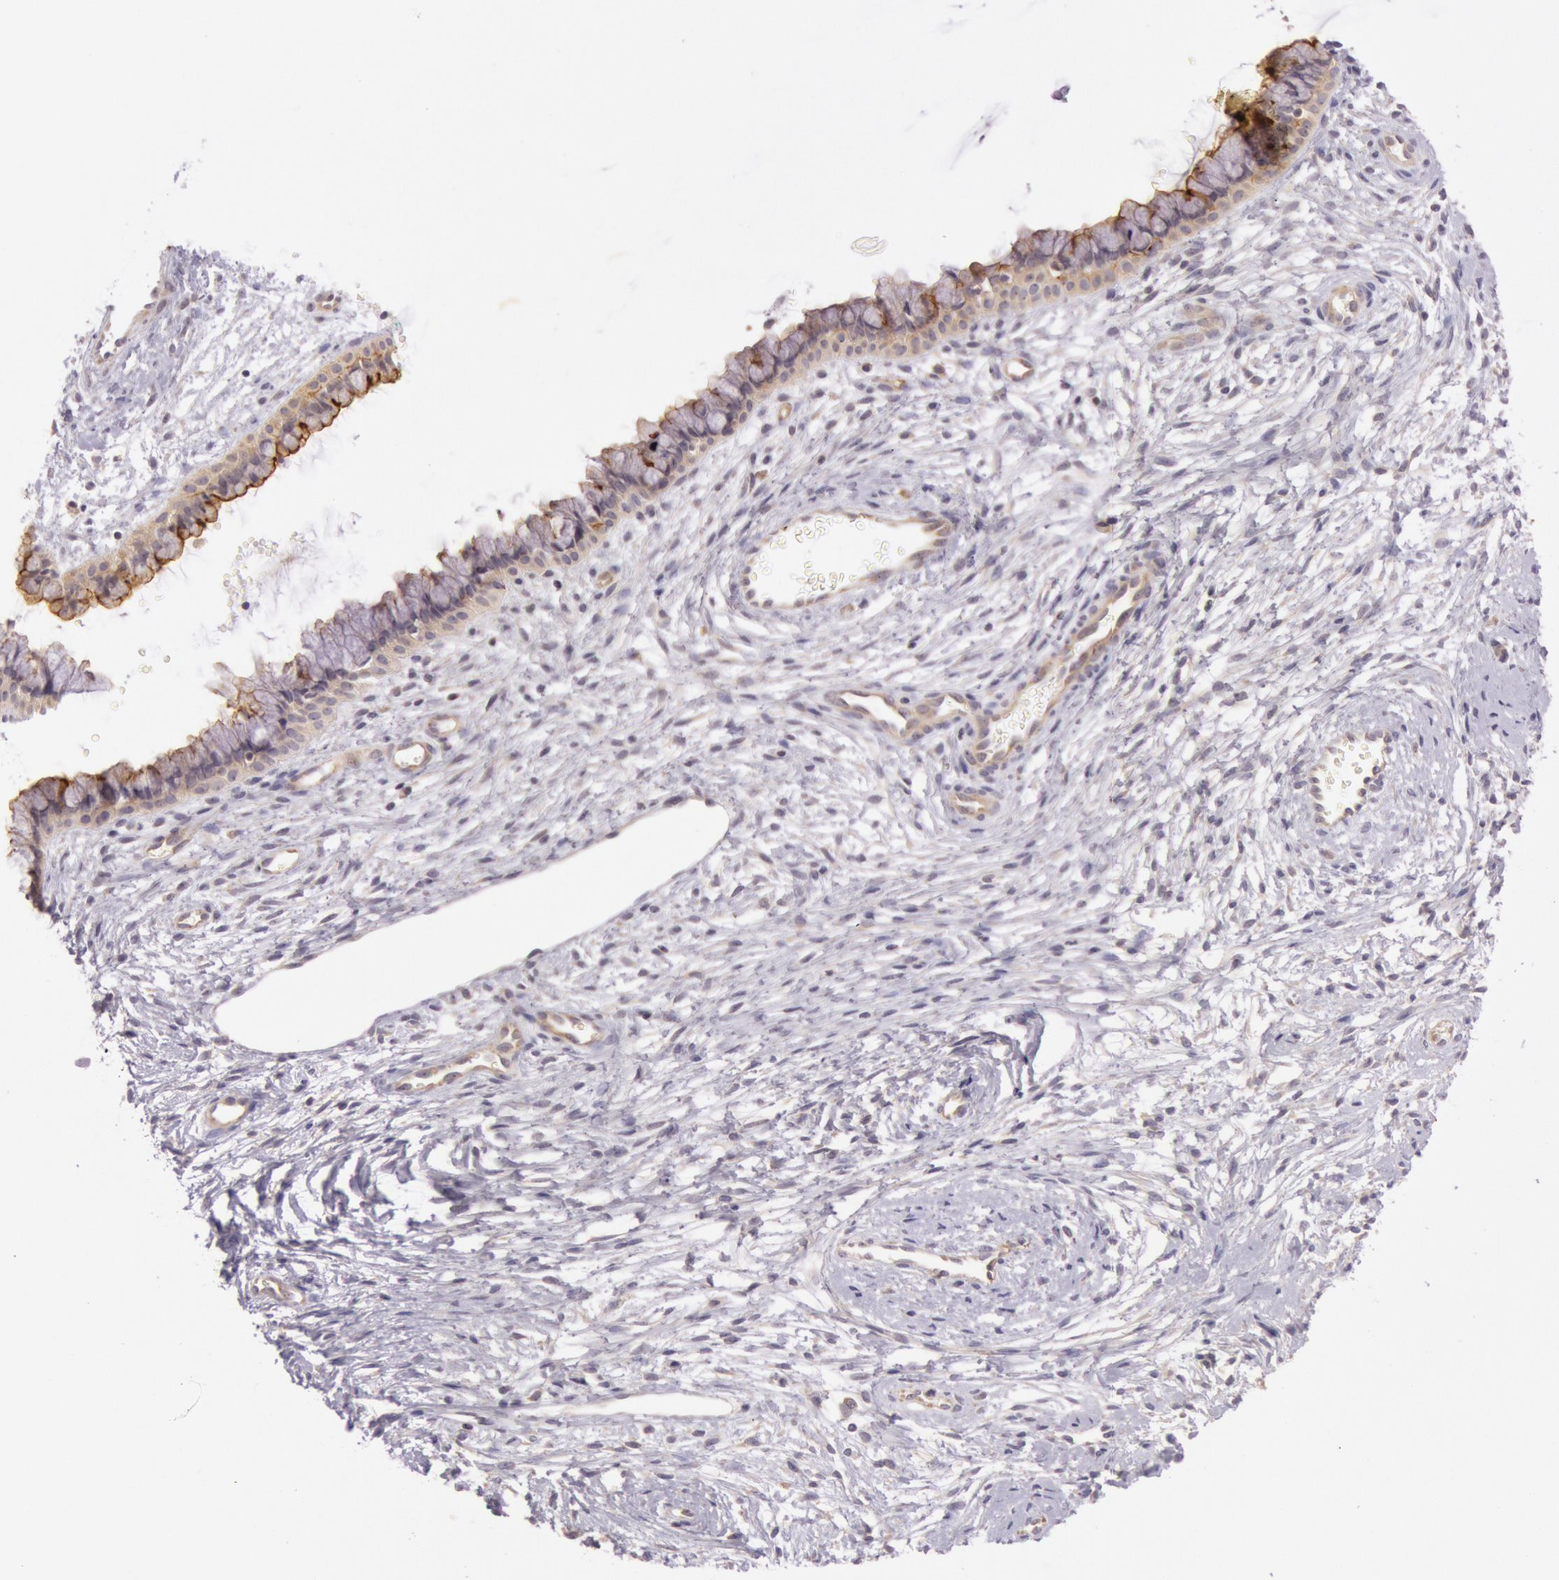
{"staining": {"intensity": "strong", "quantity": ">75%", "location": "cytoplasmic/membranous"}, "tissue": "cervix", "cell_type": "Glandular cells", "image_type": "normal", "snomed": [{"axis": "morphology", "description": "Normal tissue, NOS"}, {"axis": "topography", "description": "Cervix"}], "caption": "IHC of benign cervix shows high levels of strong cytoplasmic/membranous expression in about >75% of glandular cells. The protein is stained brown, and the nuclei are stained in blue (DAB IHC with brightfield microscopy, high magnification).", "gene": "CDK16", "patient": {"sex": "female", "age": 39}}